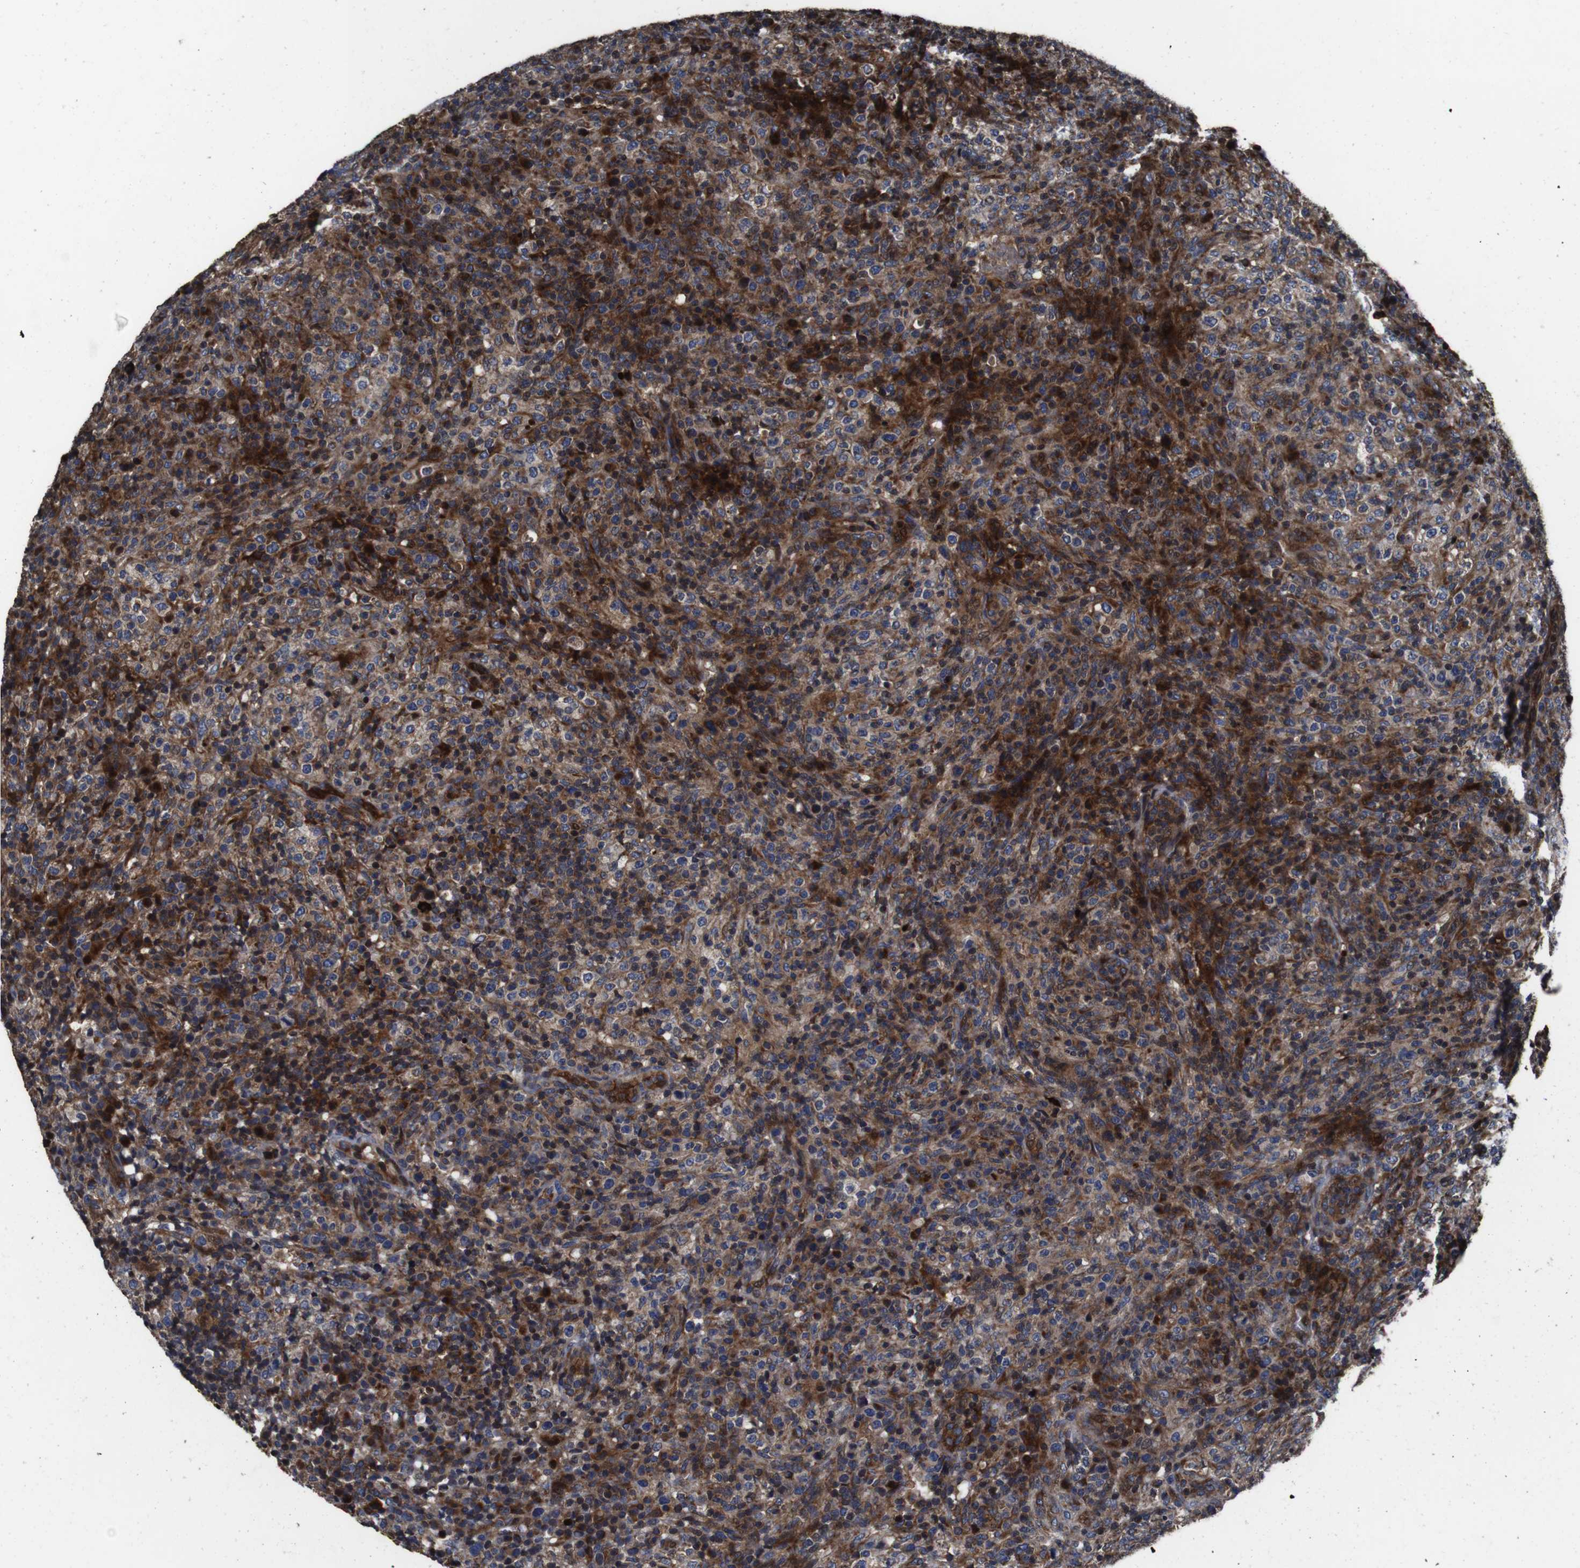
{"staining": {"intensity": "strong", "quantity": ">75%", "location": "cytoplasmic/membranous"}, "tissue": "lymphoma", "cell_type": "Tumor cells", "image_type": "cancer", "snomed": [{"axis": "morphology", "description": "Malignant lymphoma, non-Hodgkin's type, High grade"}, {"axis": "topography", "description": "Lymph node"}], "caption": "Protein staining of lymphoma tissue reveals strong cytoplasmic/membranous staining in approximately >75% of tumor cells.", "gene": "SMYD3", "patient": {"sex": "female", "age": 76}}